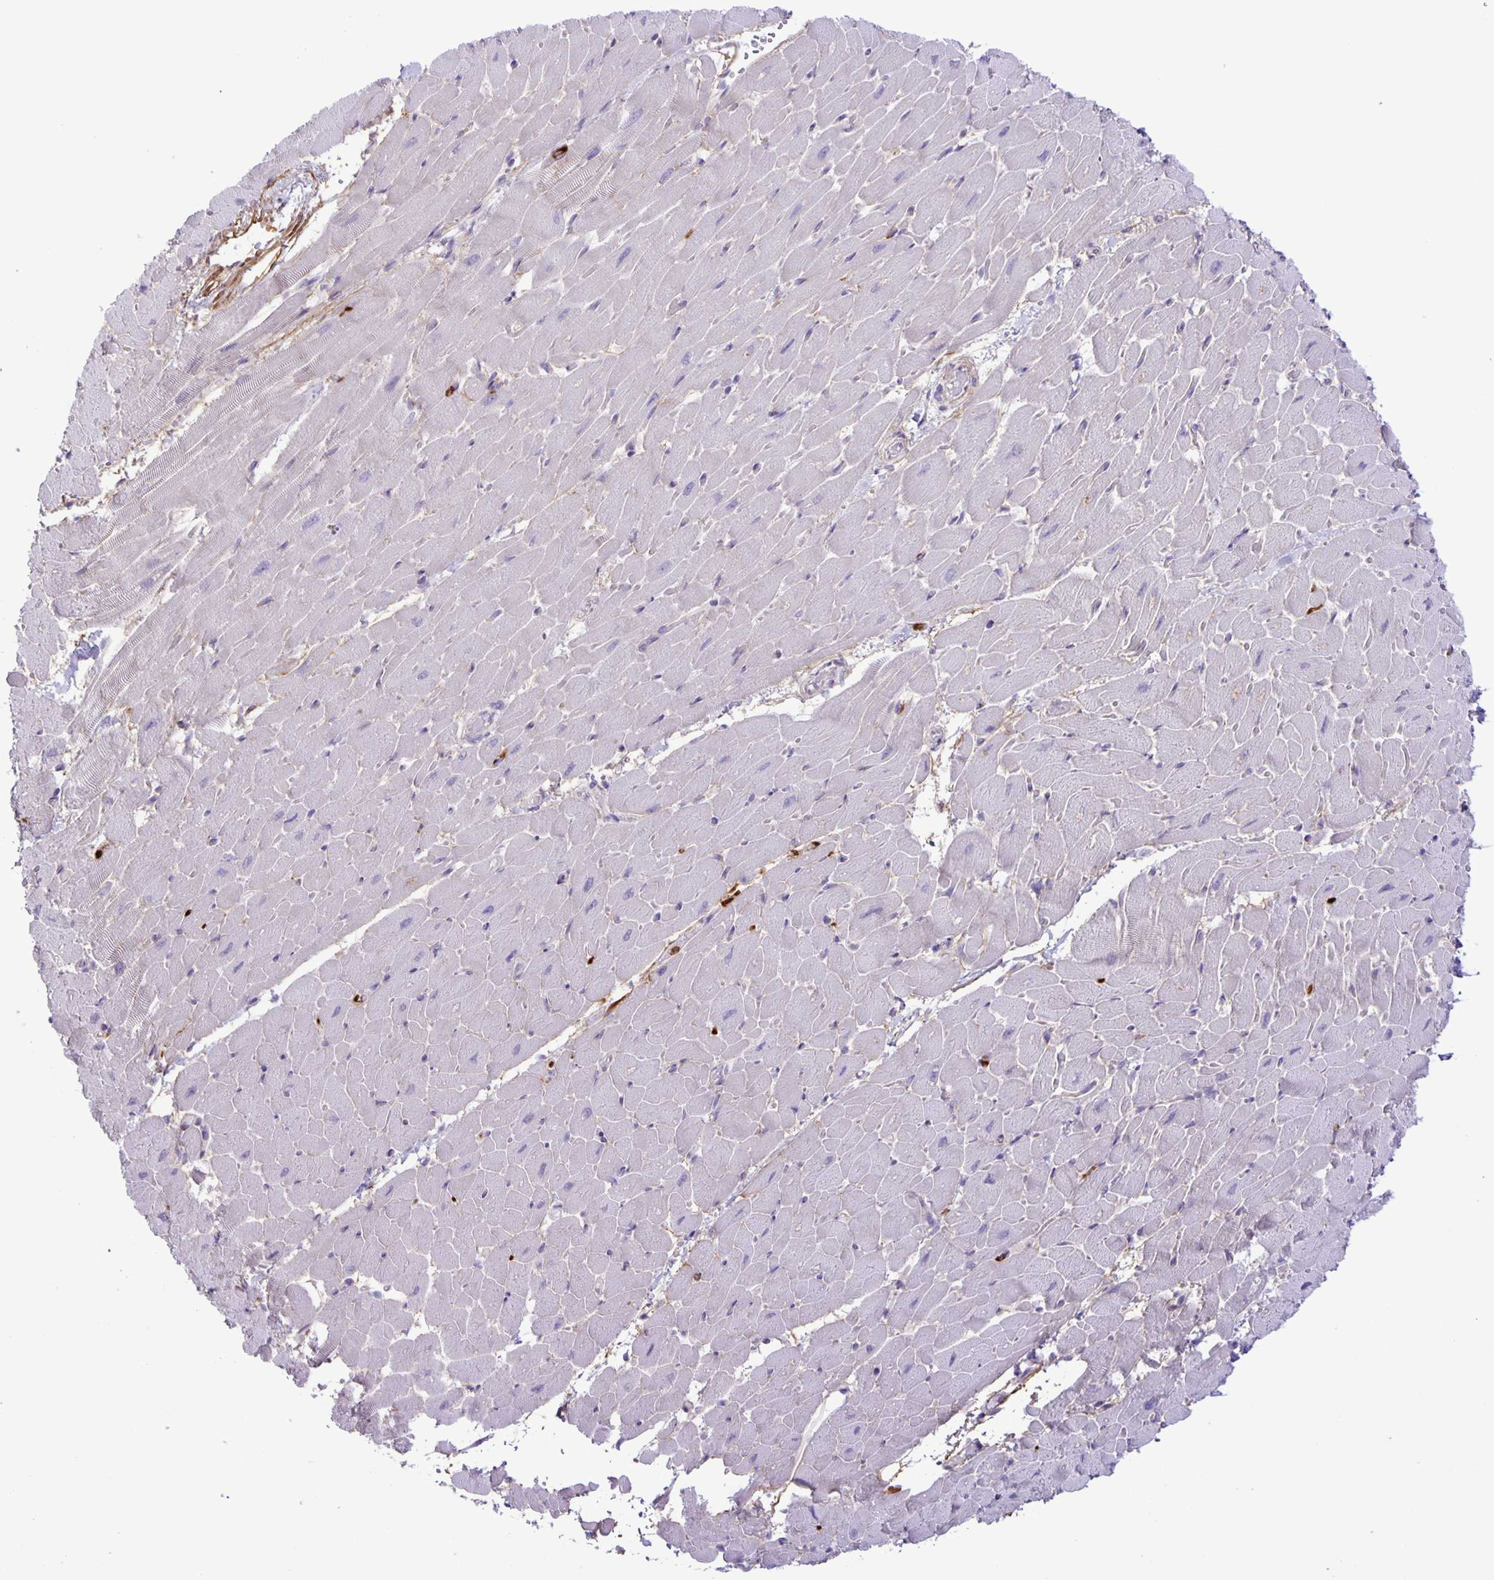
{"staining": {"intensity": "negative", "quantity": "none", "location": "none"}, "tissue": "heart muscle", "cell_type": "Cardiomyocytes", "image_type": "normal", "snomed": [{"axis": "morphology", "description": "Normal tissue, NOS"}, {"axis": "topography", "description": "Heart"}], "caption": "Immunohistochemistry (IHC) photomicrograph of unremarkable heart muscle stained for a protein (brown), which exhibits no positivity in cardiomyocytes.", "gene": "ADCK1", "patient": {"sex": "male", "age": 37}}